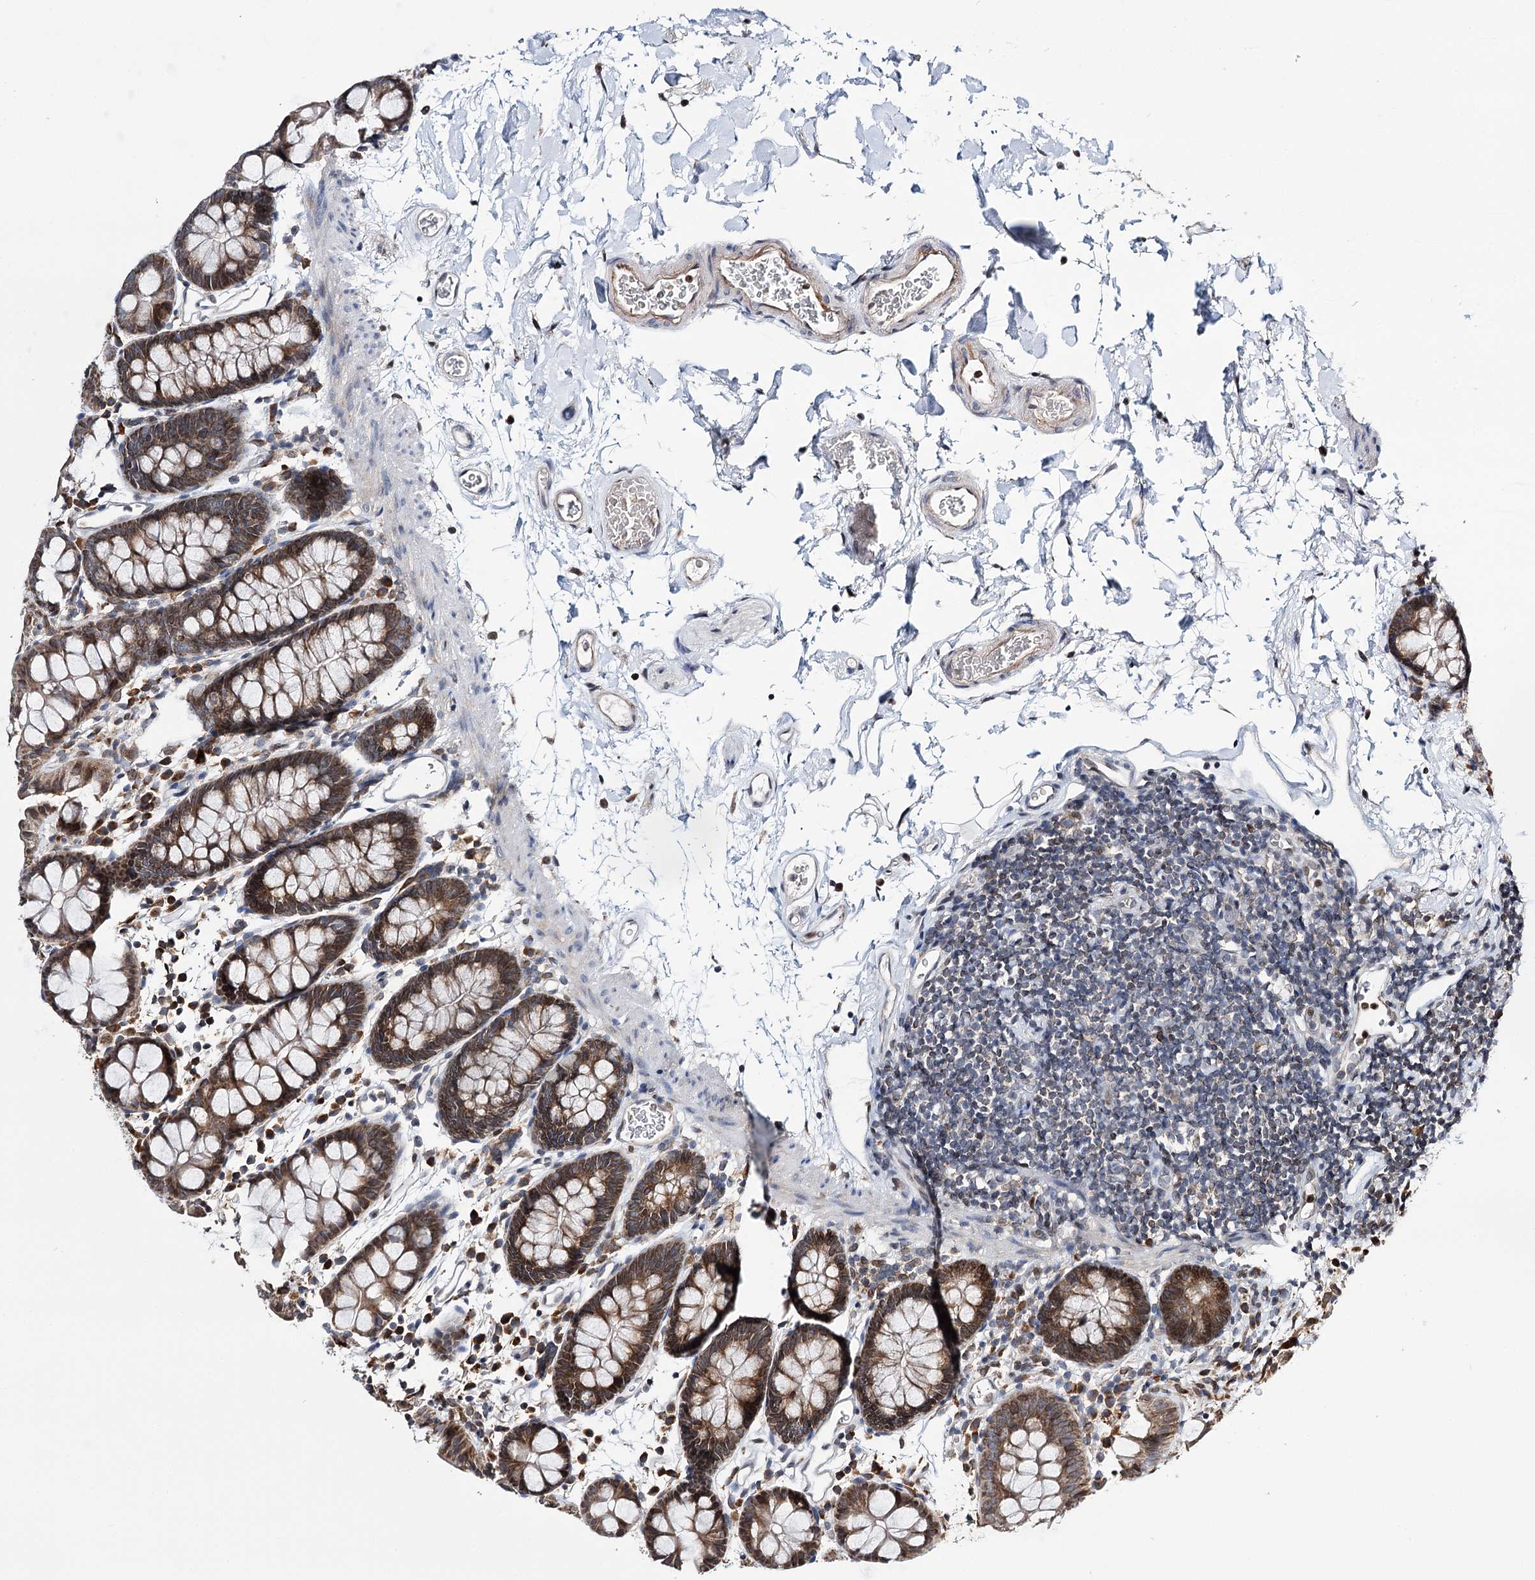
{"staining": {"intensity": "weak", "quantity": ">75%", "location": "cytoplasmic/membranous"}, "tissue": "colon", "cell_type": "Endothelial cells", "image_type": "normal", "snomed": [{"axis": "morphology", "description": "Normal tissue, NOS"}, {"axis": "topography", "description": "Colon"}], "caption": "Brown immunohistochemical staining in normal human colon exhibits weak cytoplasmic/membranous staining in approximately >75% of endothelial cells. The staining was performed using DAB, with brown indicating positive protein expression. Nuclei are stained blue with hematoxylin.", "gene": "CFAP46", "patient": {"sex": "male", "age": 75}}